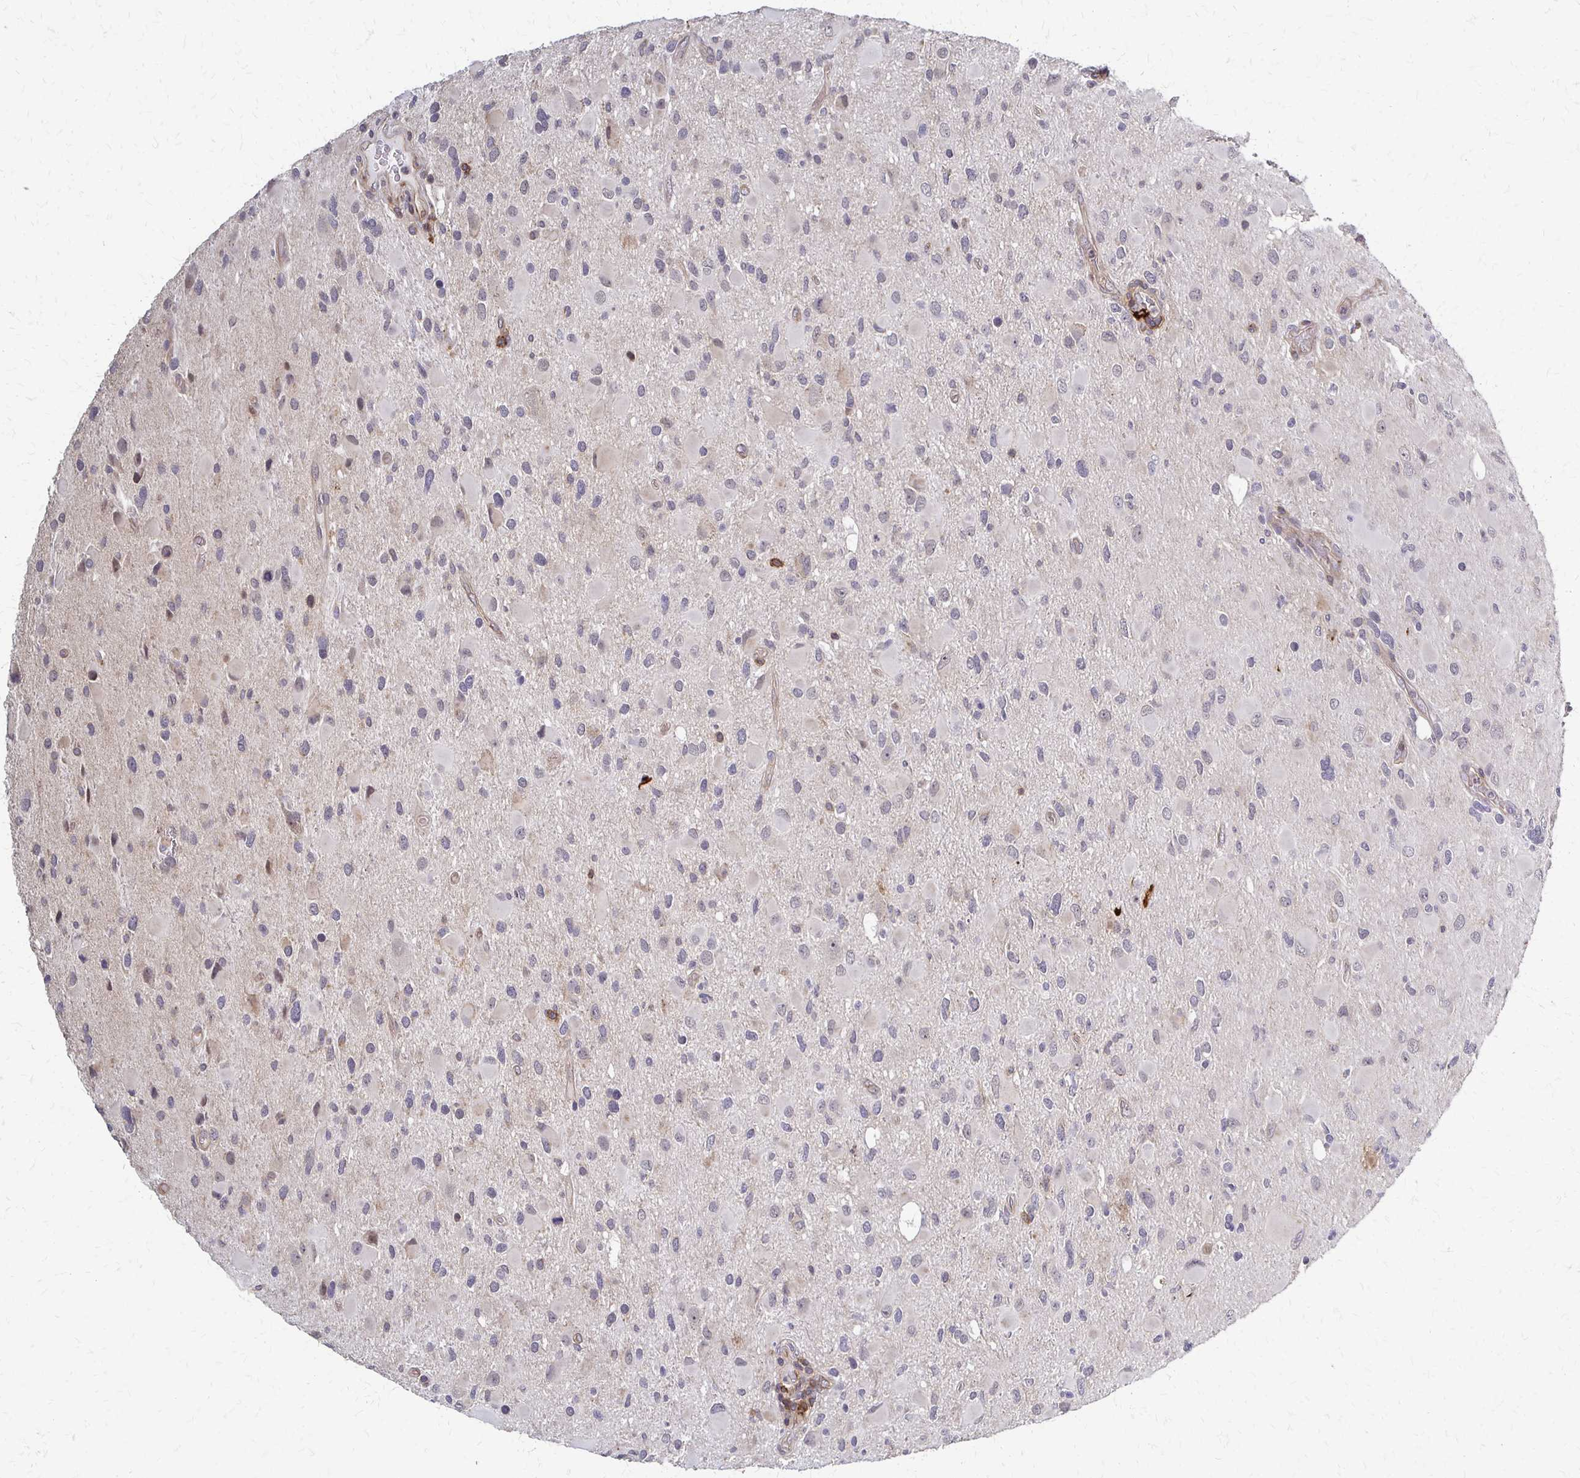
{"staining": {"intensity": "negative", "quantity": "none", "location": "none"}, "tissue": "glioma", "cell_type": "Tumor cells", "image_type": "cancer", "snomed": [{"axis": "morphology", "description": "Glioma, malignant, Low grade"}, {"axis": "topography", "description": "Brain"}], "caption": "Immunohistochemical staining of human low-grade glioma (malignant) demonstrates no significant staining in tumor cells. The staining is performed using DAB brown chromogen with nuclei counter-stained in using hematoxylin.", "gene": "SLC9A9", "patient": {"sex": "female", "age": 32}}